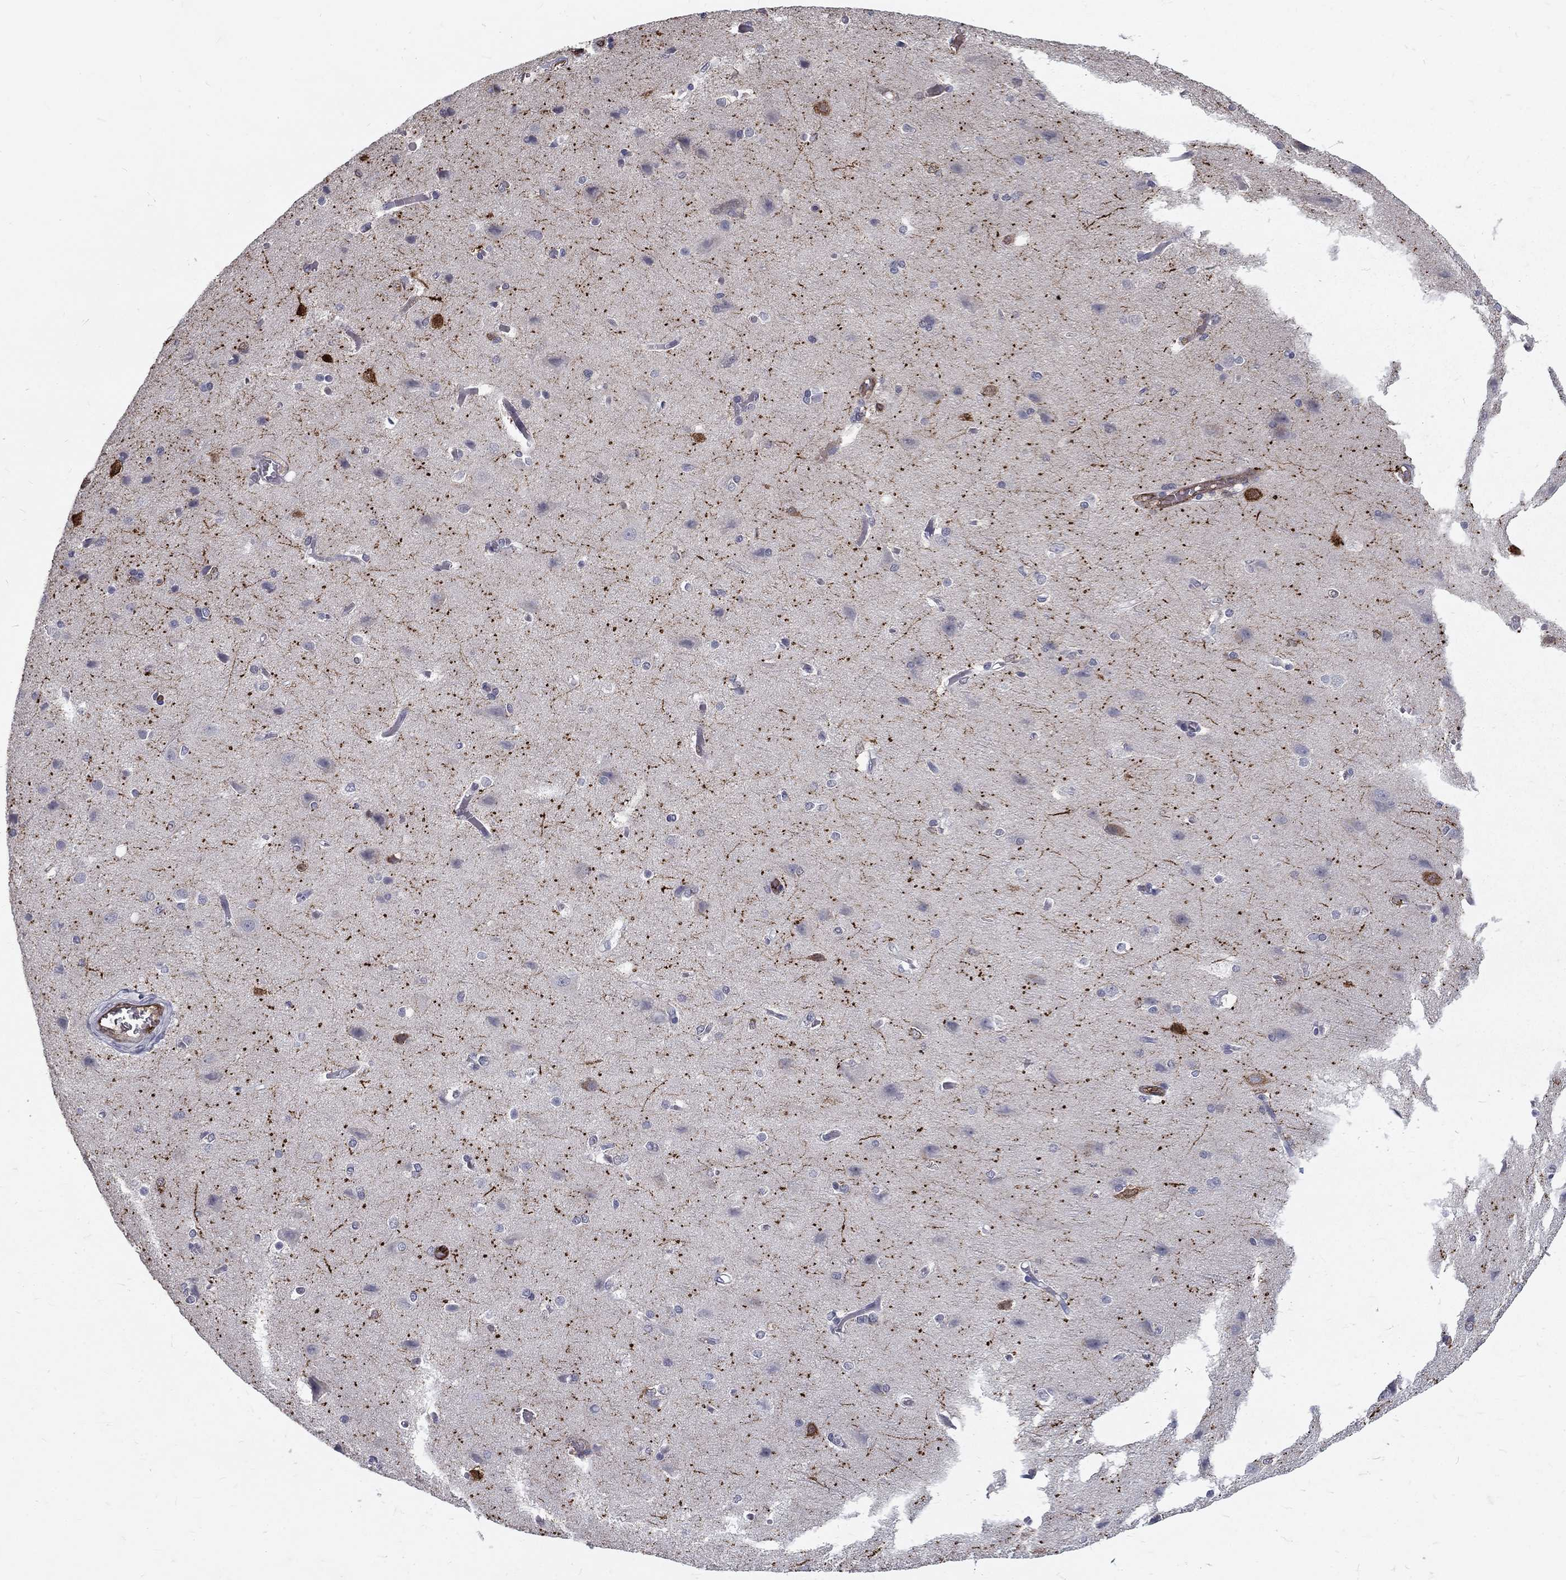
{"staining": {"intensity": "moderate", "quantity": "<25%", "location": "cytoplasmic/membranous"}, "tissue": "cerebral cortex", "cell_type": "Endothelial cells", "image_type": "normal", "snomed": [{"axis": "morphology", "description": "Normal tissue, NOS"}, {"axis": "topography", "description": "Cerebral cortex"}], "caption": "Immunohistochemical staining of unremarkable cerebral cortex demonstrates moderate cytoplasmic/membranous protein positivity in about <25% of endothelial cells. The staining is performed using DAB brown chromogen to label protein expression. The nuclei are counter-stained blue using hematoxylin.", "gene": "NOS1", "patient": {"sex": "male", "age": 37}}